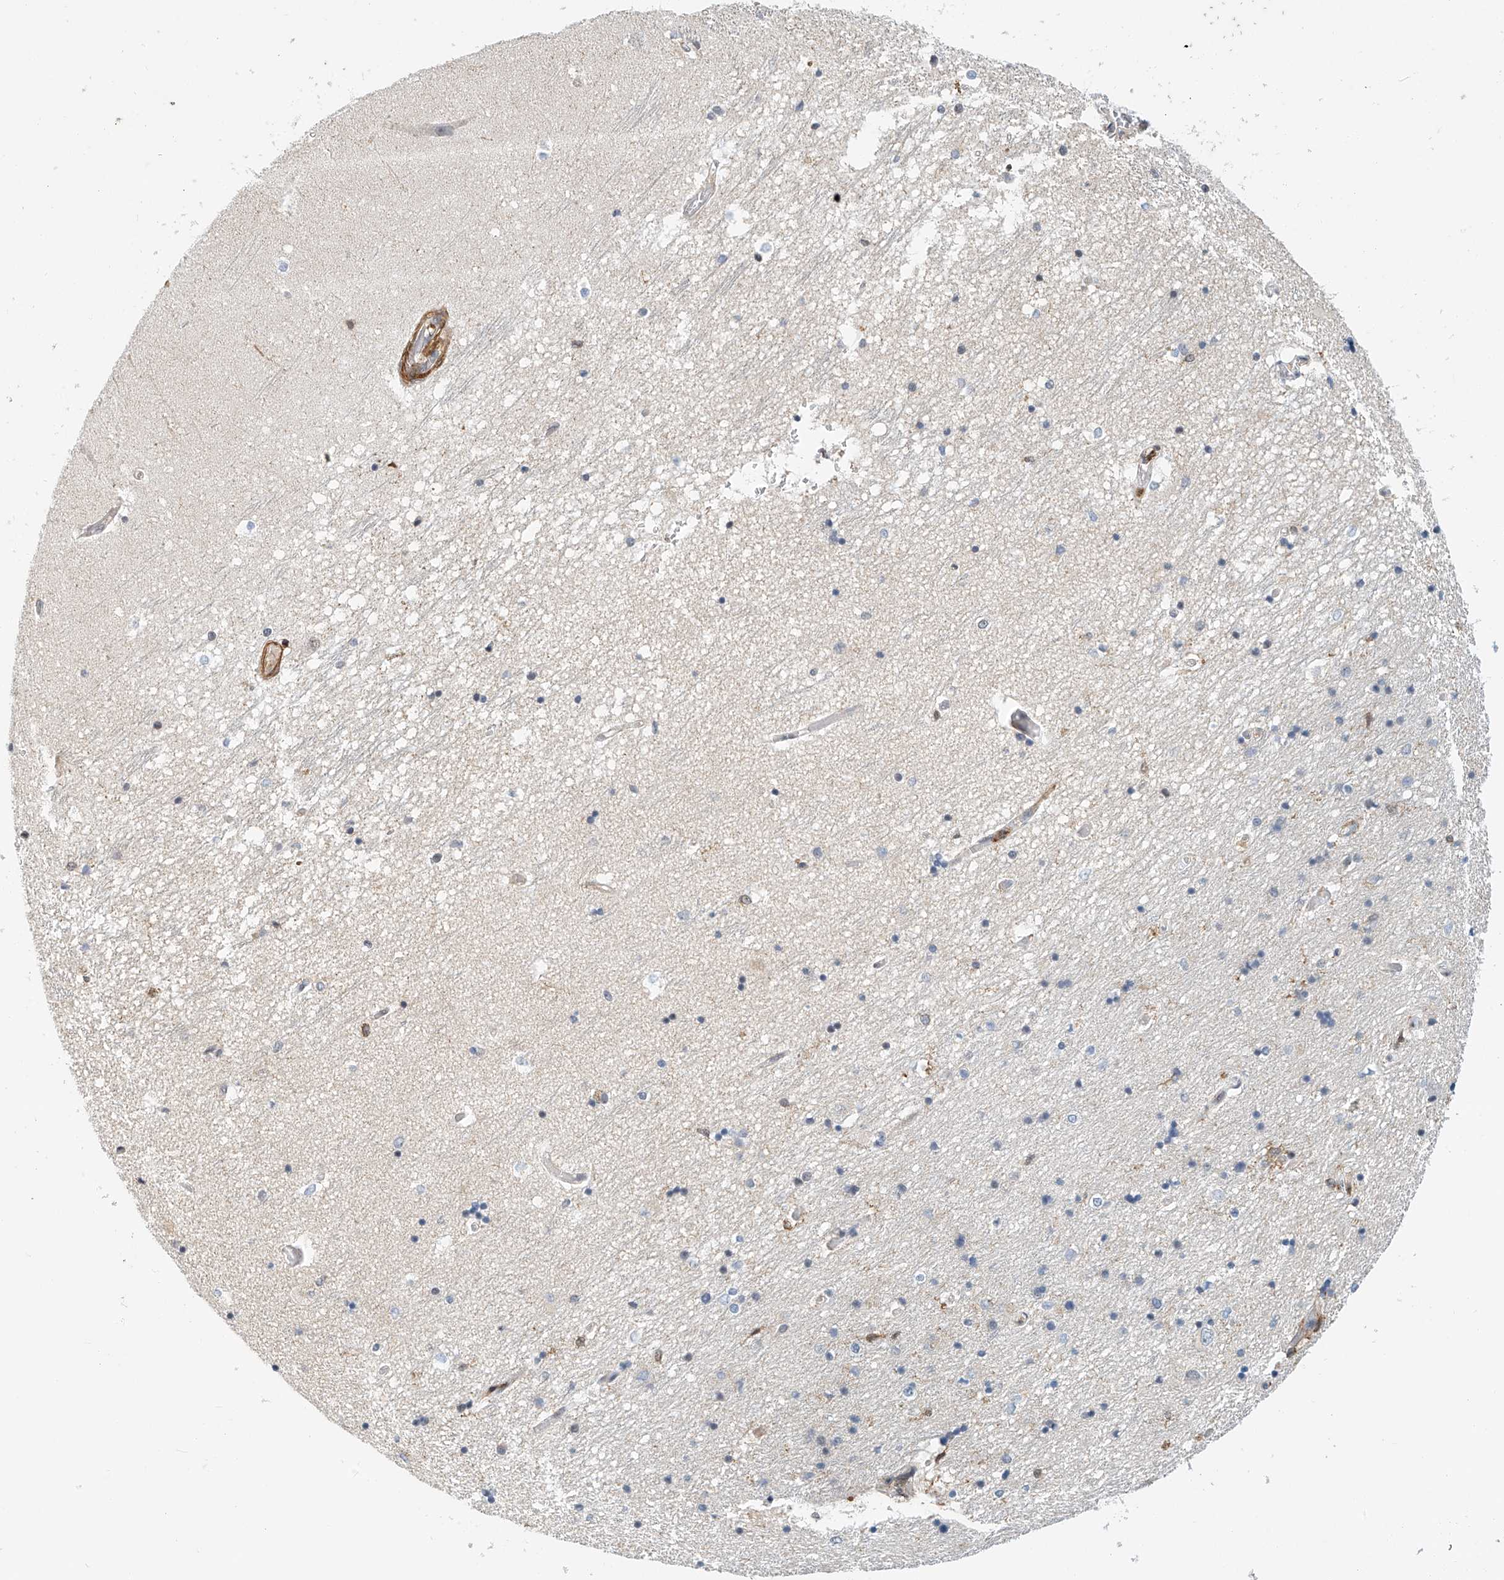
{"staining": {"intensity": "moderate", "quantity": "<25%", "location": "cytoplasmic/membranous"}, "tissue": "hippocampus", "cell_type": "Glial cells", "image_type": "normal", "snomed": [{"axis": "morphology", "description": "Normal tissue, NOS"}, {"axis": "topography", "description": "Hippocampus"}], "caption": "Protein expression by immunohistochemistry demonstrates moderate cytoplasmic/membranous staining in approximately <25% of glial cells in normal hippocampus.", "gene": "MICAL1", "patient": {"sex": "male", "age": 45}}